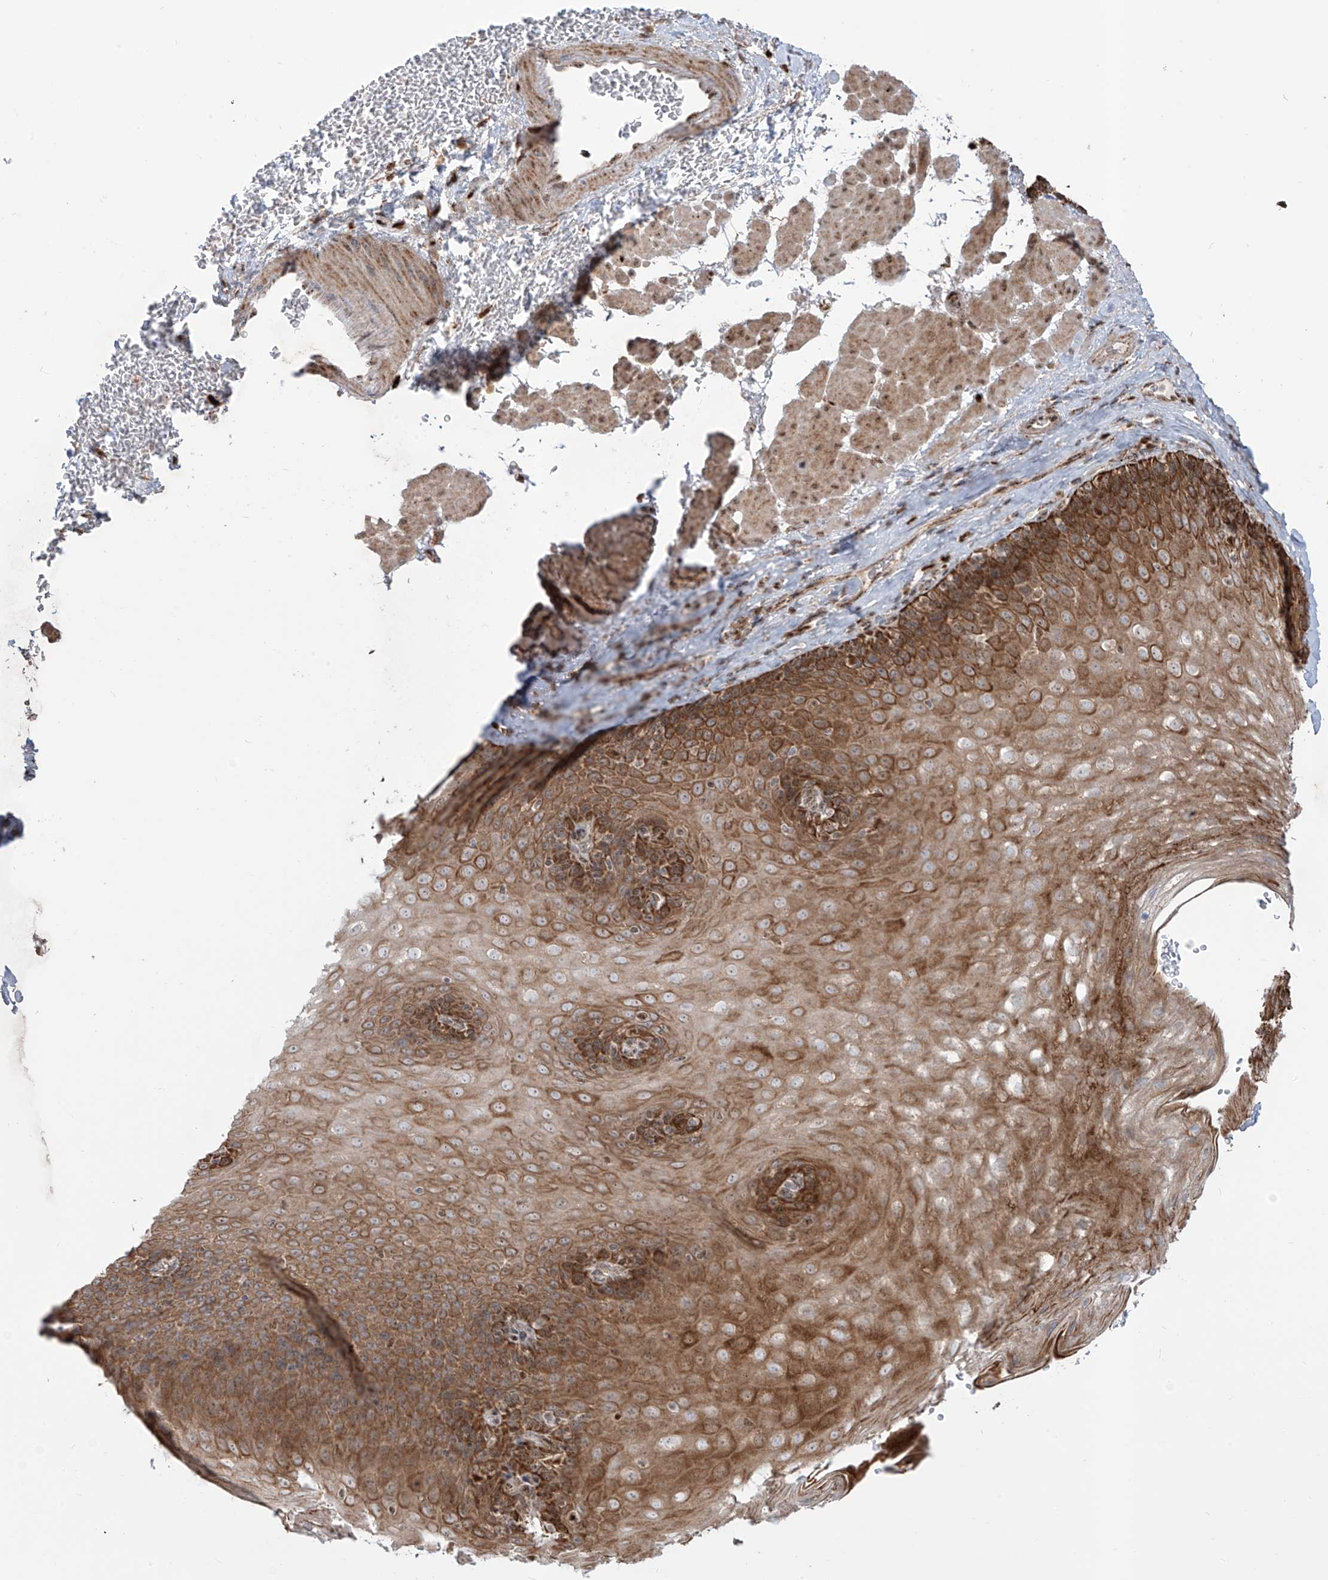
{"staining": {"intensity": "moderate", "quantity": ">75%", "location": "cytoplasmic/membranous"}, "tissue": "esophagus", "cell_type": "Squamous epithelial cells", "image_type": "normal", "snomed": [{"axis": "morphology", "description": "Normal tissue, NOS"}, {"axis": "topography", "description": "Esophagus"}], "caption": "Protein positivity by IHC demonstrates moderate cytoplasmic/membranous positivity in about >75% of squamous epithelial cells in benign esophagus. (Stains: DAB (3,3'-diaminobenzidine) in brown, nuclei in blue, Microscopy: brightfield microscopy at high magnification).", "gene": "ZBTB8A", "patient": {"sex": "female", "age": 66}}